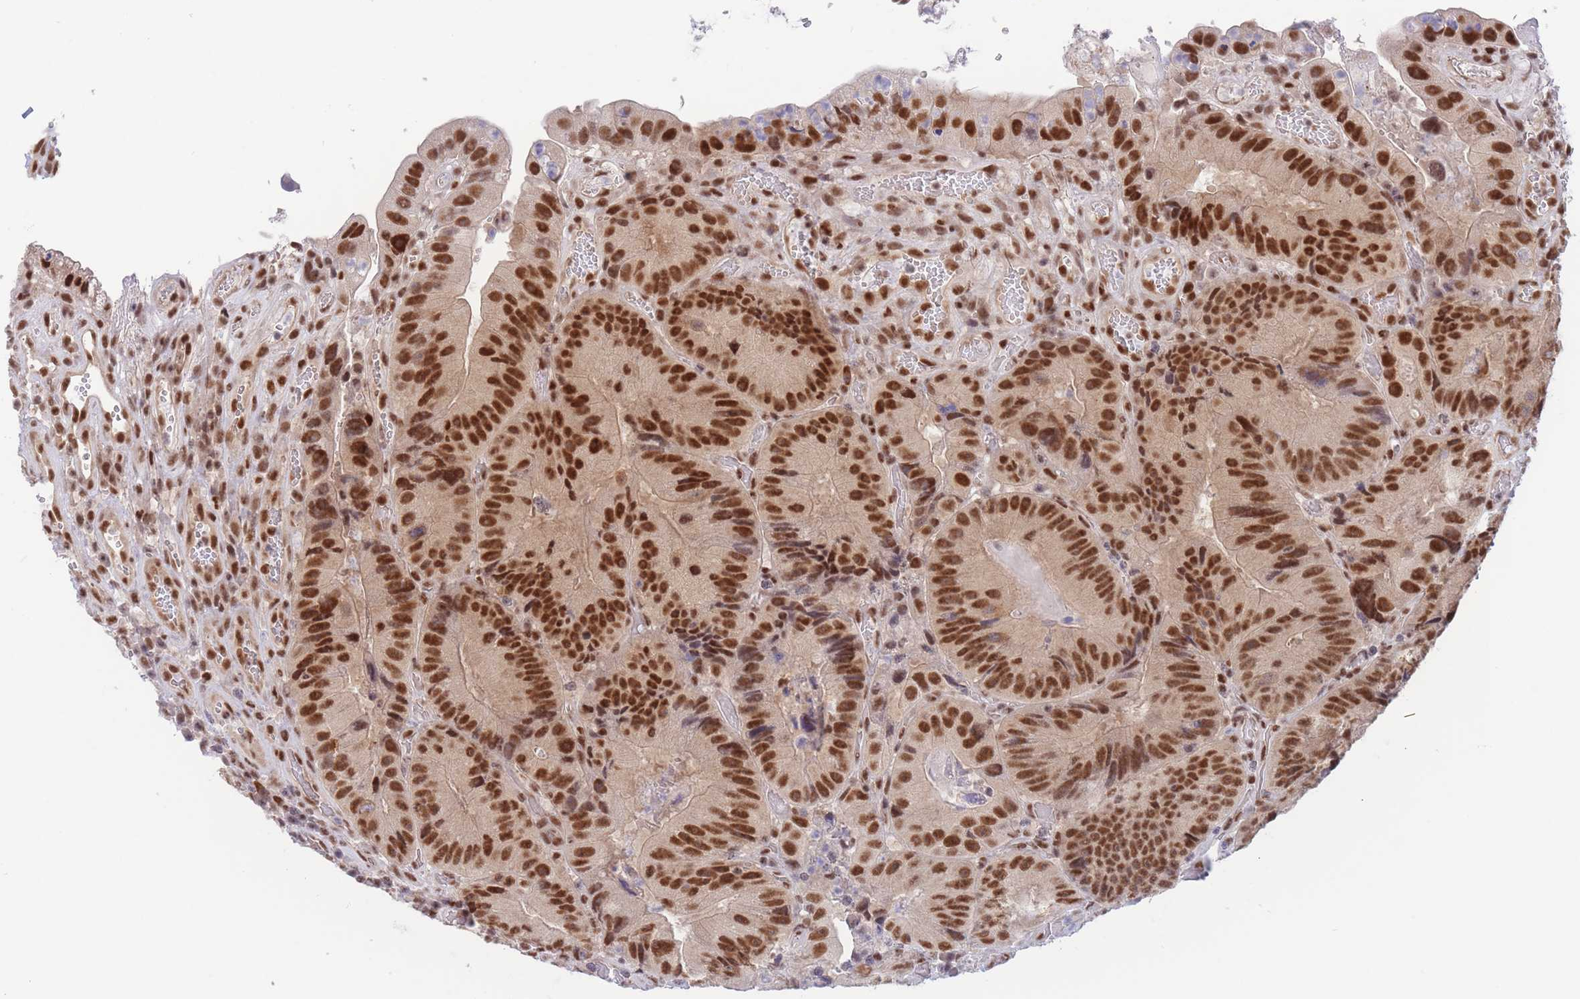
{"staining": {"intensity": "strong", "quantity": ">75%", "location": "nuclear"}, "tissue": "colorectal cancer", "cell_type": "Tumor cells", "image_type": "cancer", "snomed": [{"axis": "morphology", "description": "Adenocarcinoma, NOS"}, {"axis": "topography", "description": "Colon"}], "caption": "Immunohistochemistry photomicrograph of human colorectal cancer stained for a protein (brown), which reveals high levels of strong nuclear positivity in about >75% of tumor cells.", "gene": "SMAD9", "patient": {"sex": "female", "age": 86}}